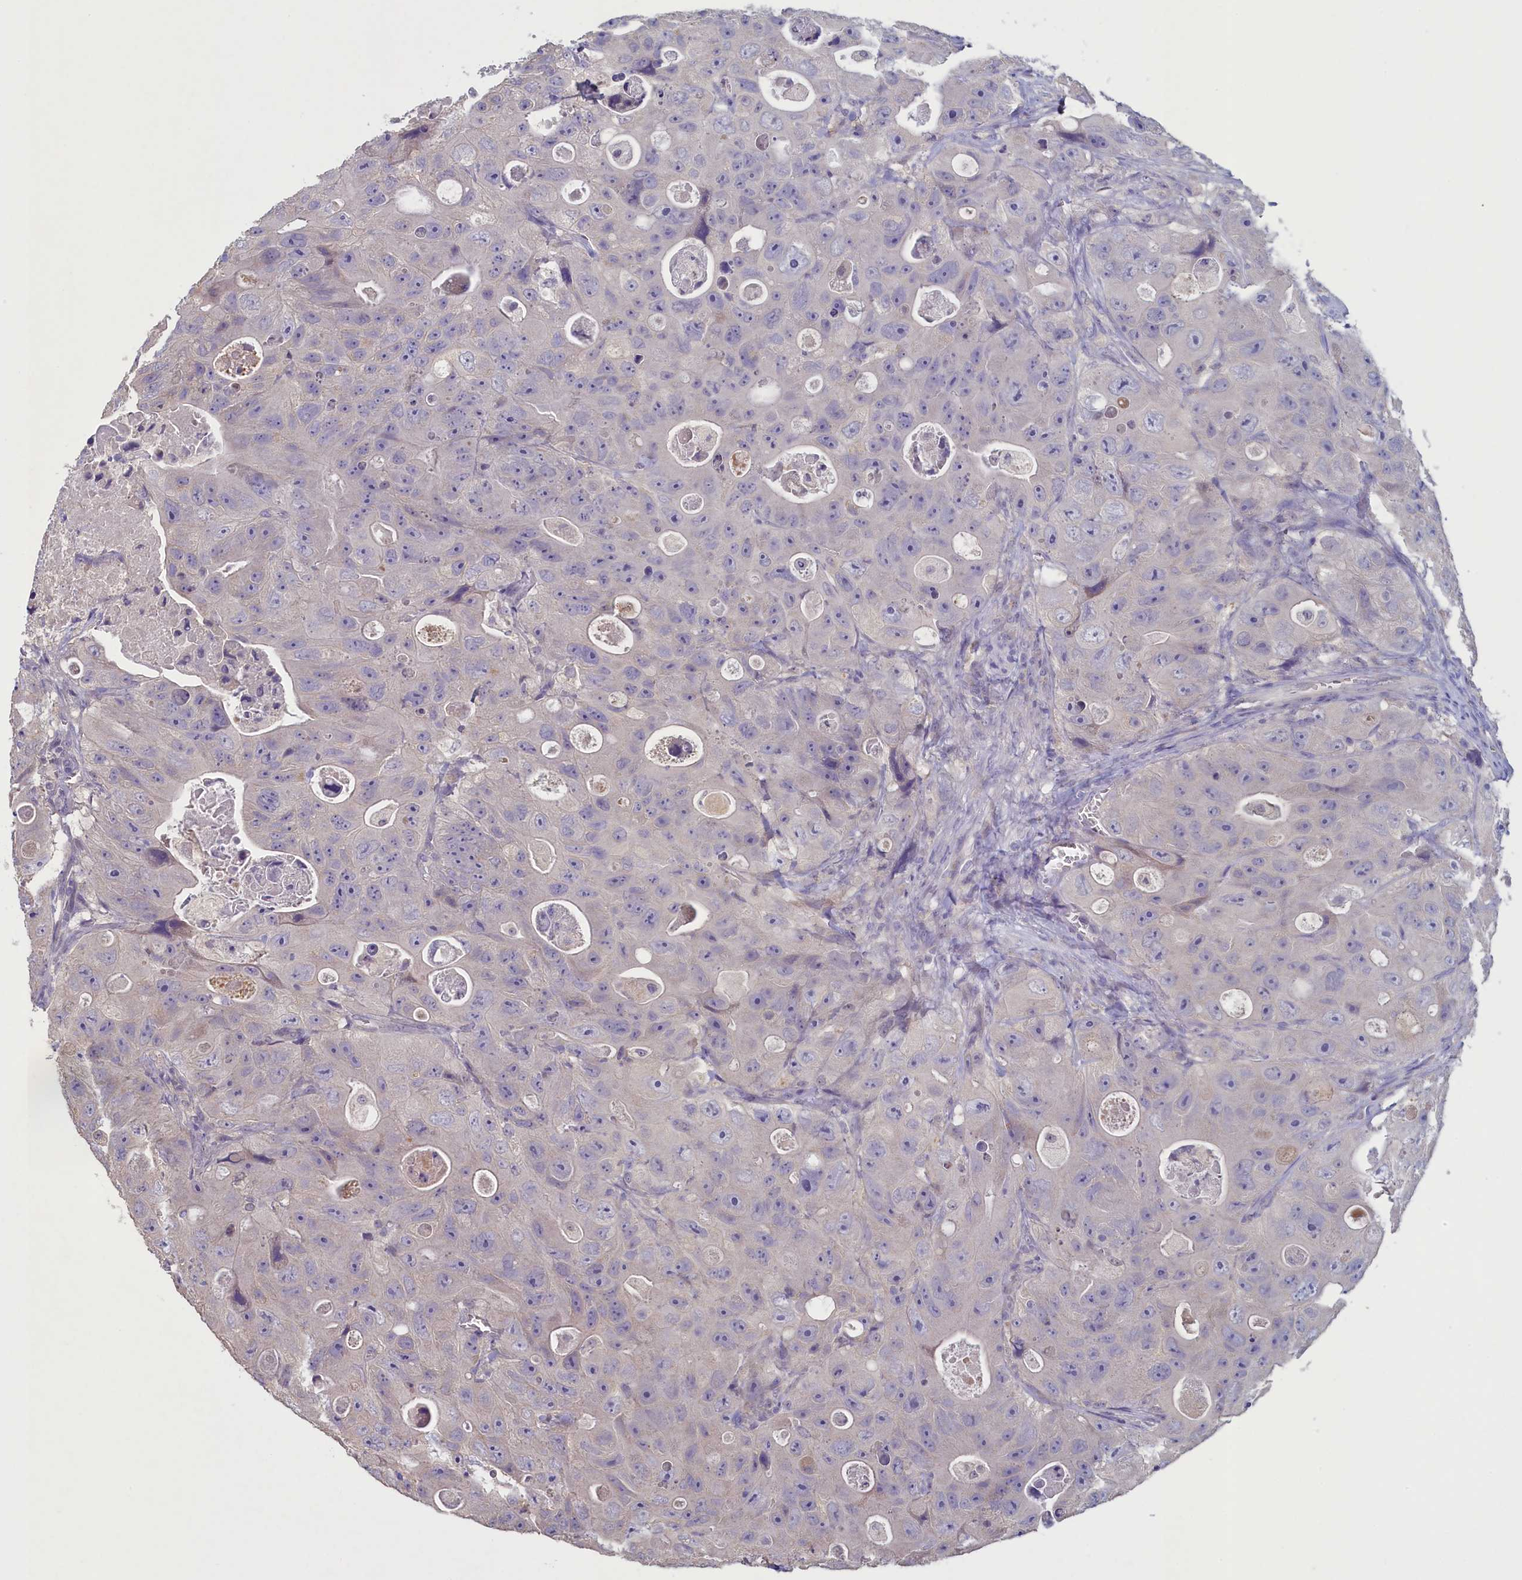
{"staining": {"intensity": "negative", "quantity": "none", "location": "none"}, "tissue": "colorectal cancer", "cell_type": "Tumor cells", "image_type": "cancer", "snomed": [{"axis": "morphology", "description": "Adenocarcinoma, NOS"}, {"axis": "topography", "description": "Colon"}], "caption": "Colorectal cancer was stained to show a protein in brown. There is no significant staining in tumor cells.", "gene": "ATF7IP2", "patient": {"sex": "female", "age": 46}}